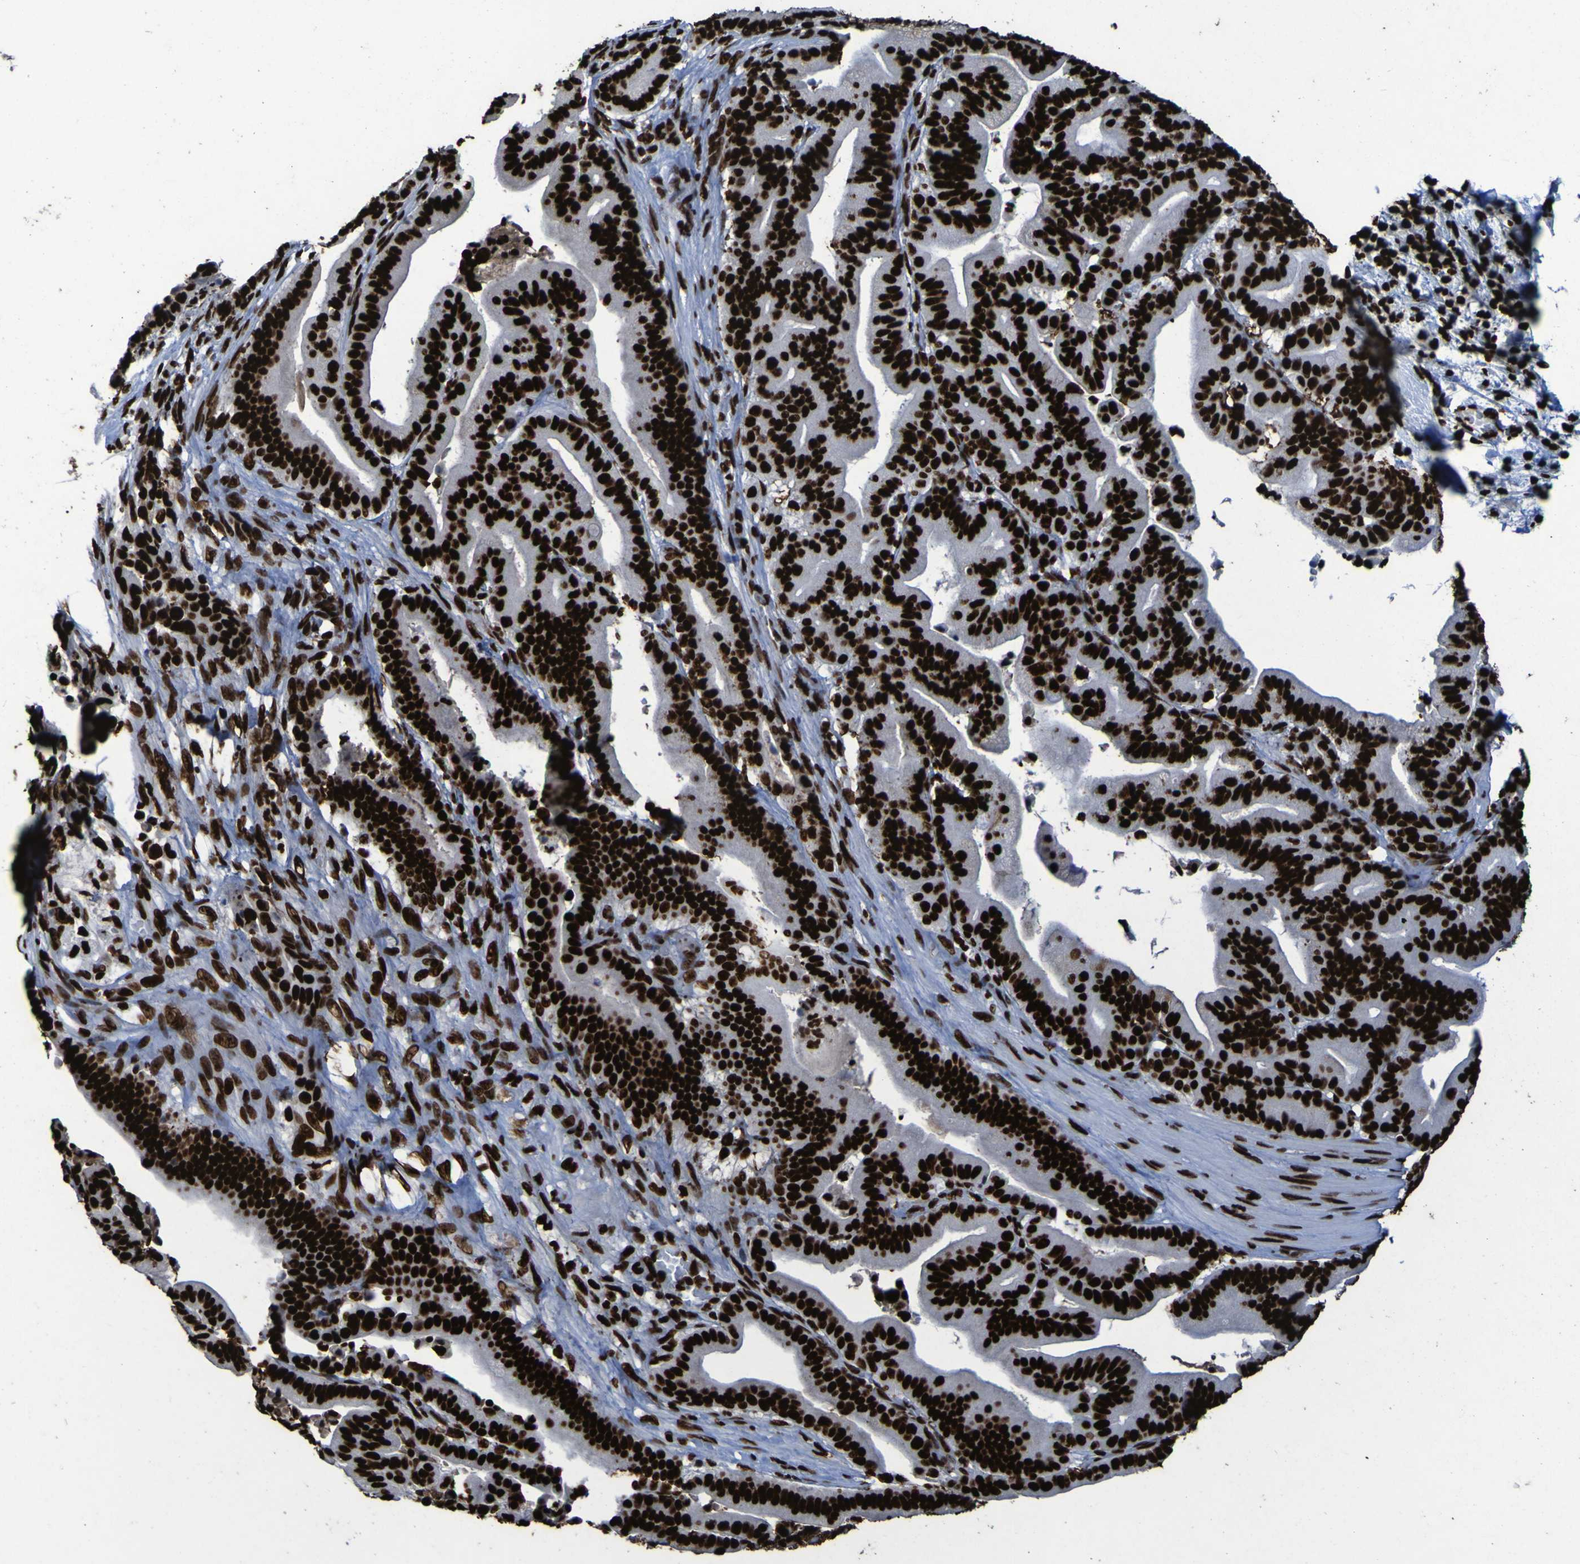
{"staining": {"intensity": "strong", "quantity": ">75%", "location": "nuclear"}, "tissue": "pancreatic cancer", "cell_type": "Tumor cells", "image_type": "cancer", "snomed": [{"axis": "morphology", "description": "Adenocarcinoma, NOS"}, {"axis": "topography", "description": "Pancreas"}], "caption": "Brown immunohistochemical staining in human pancreatic adenocarcinoma exhibits strong nuclear expression in about >75% of tumor cells.", "gene": "NPM1", "patient": {"sex": "male", "age": 63}}